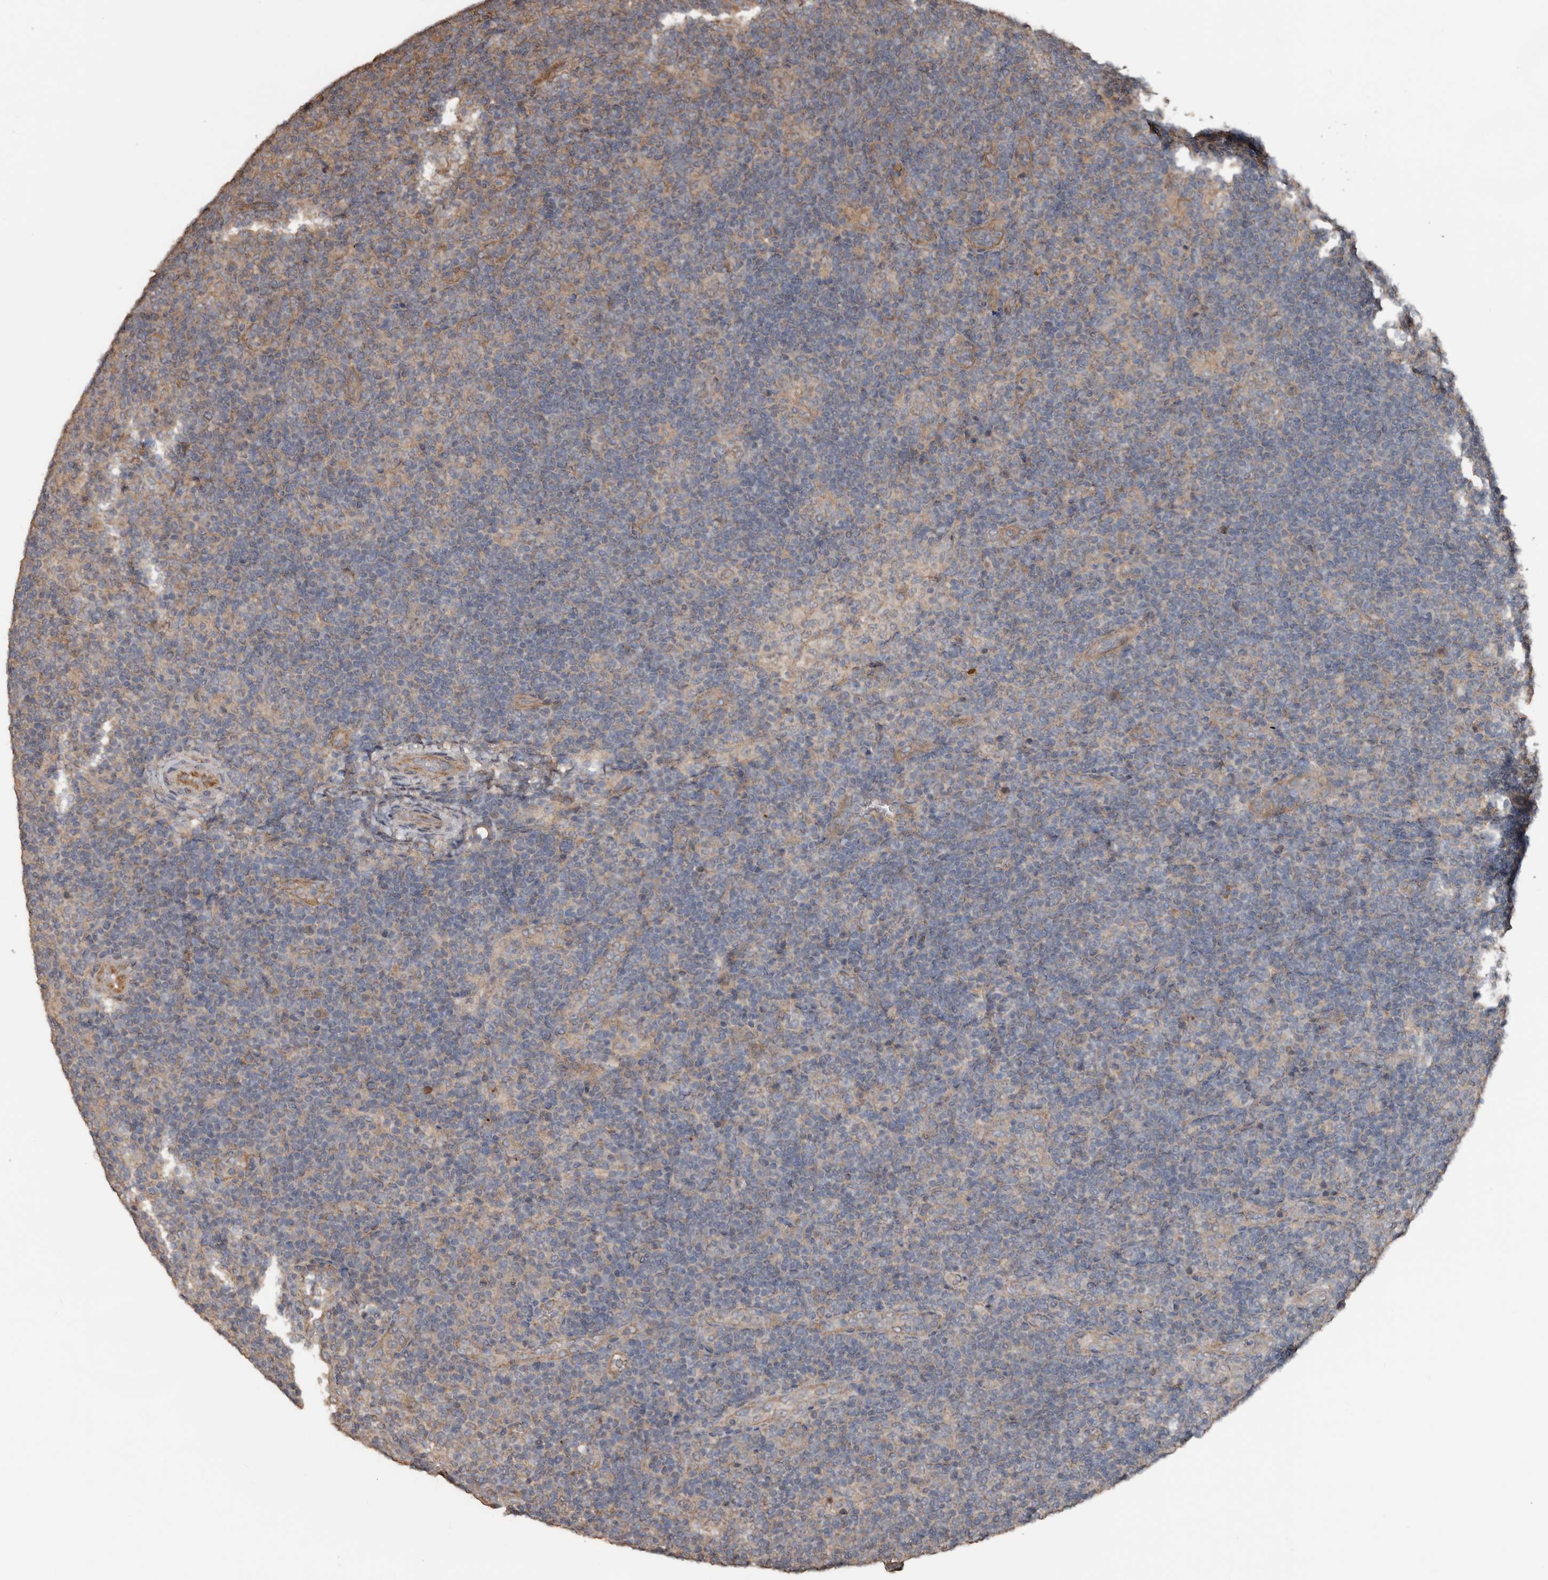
{"staining": {"intensity": "weak", "quantity": "25%-75%", "location": "cytoplasmic/membranous"}, "tissue": "lymphoma", "cell_type": "Tumor cells", "image_type": "cancer", "snomed": [{"axis": "morphology", "description": "Hodgkin's disease, NOS"}, {"axis": "topography", "description": "Lymph node"}], "caption": "DAB immunohistochemical staining of Hodgkin's disease demonstrates weak cytoplasmic/membranous protein staining in approximately 25%-75% of tumor cells.", "gene": "HYAL4", "patient": {"sex": "female", "age": 57}}